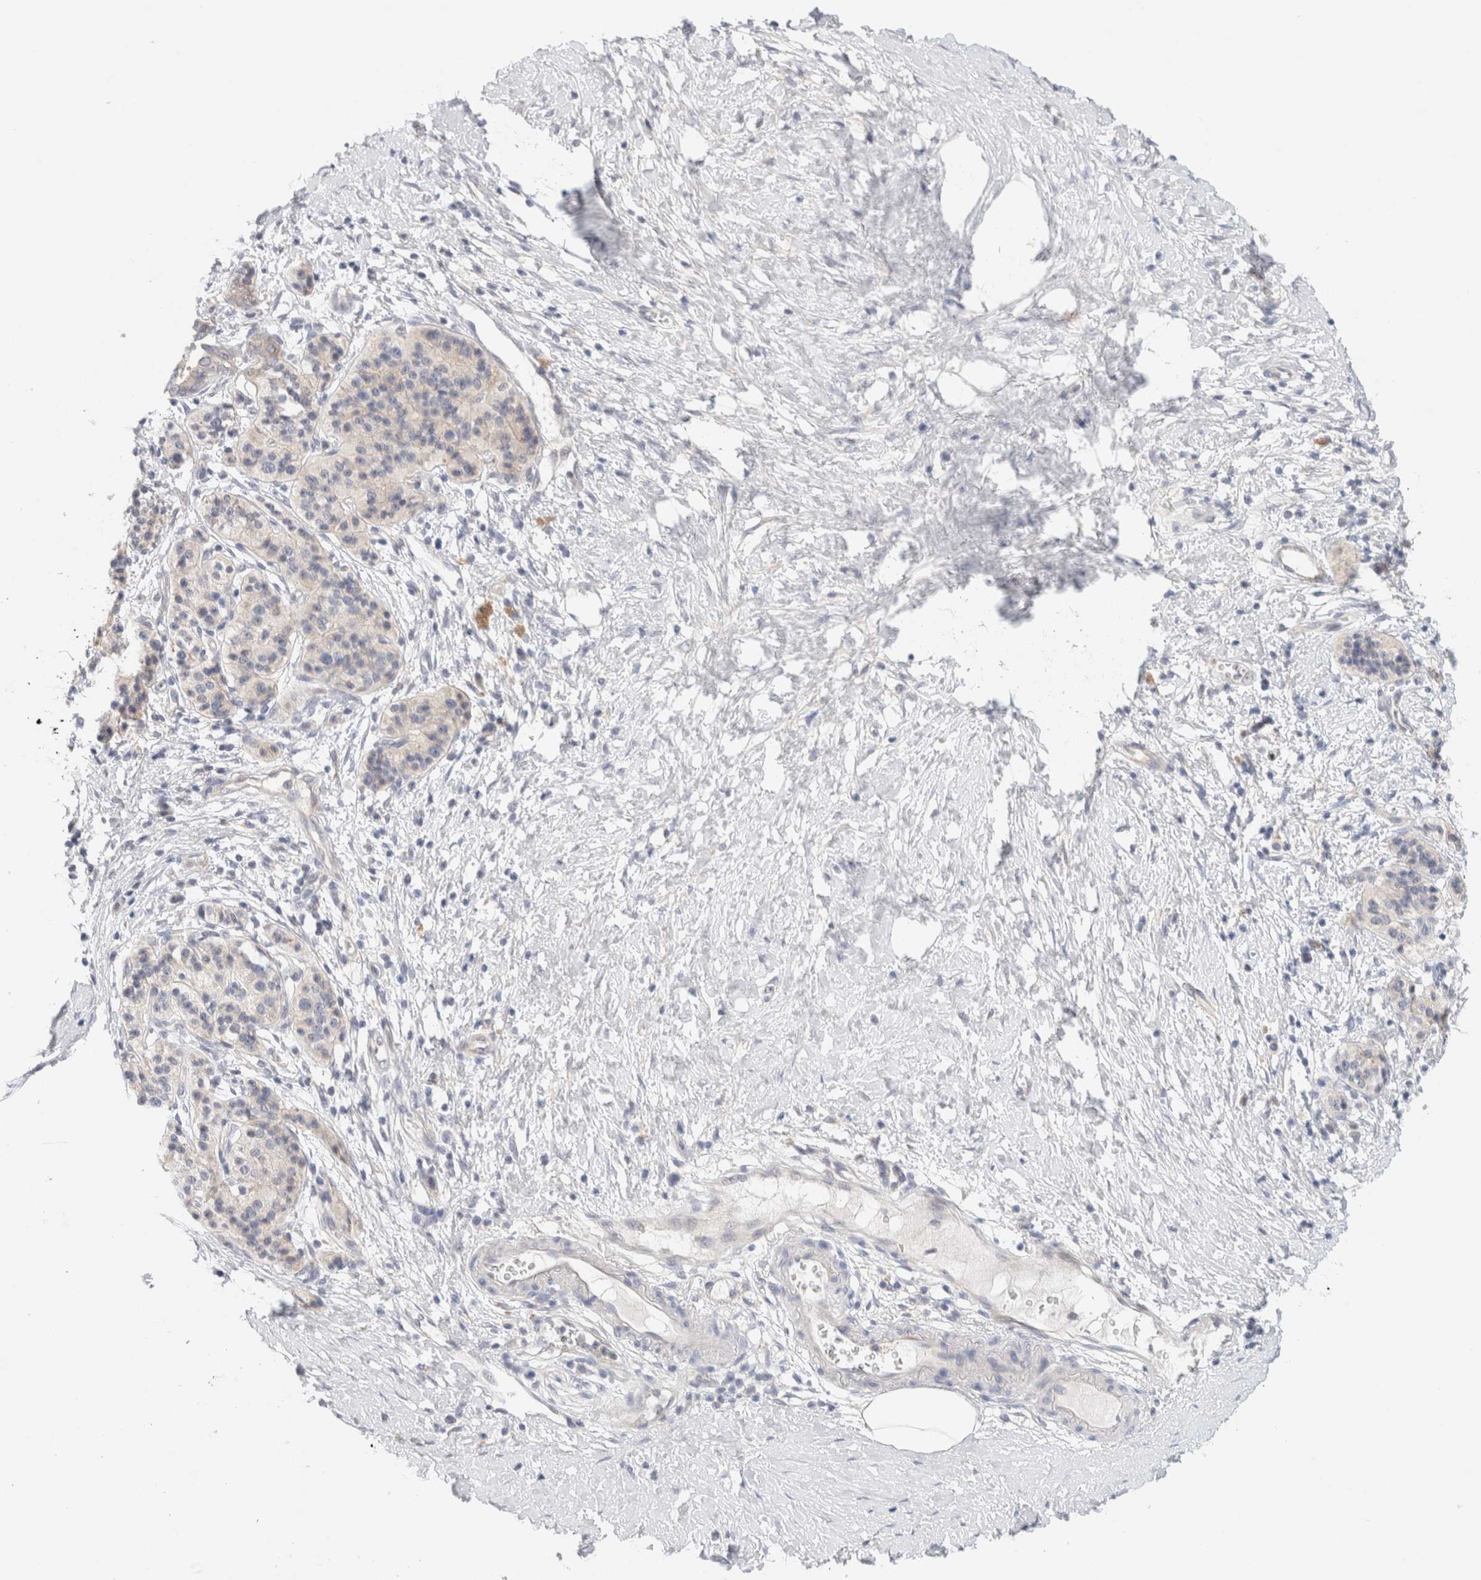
{"staining": {"intensity": "negative", "quantity": "none", "location": "none"}, "tissue": "pancreatic cancer", "cell_type": "Tumor cells", "image_type": "cancer", "snomed": [{"axis": "morphology", "description": "Adenocarcinoma, NOS"}, {"axis": "topography", "description": "Pancreas"}], "caption": "High power microscopy micrograph of an immunohistochemistry image of pancreatic cancer, revealing no significant staining in tumor cells. (DAB (3,3'-diaminobenzidine) immunohistochemistry (IHC) visualized using brightfield microscopy, high magnification).", "gene": "SDR16C5", "patient": {"sex": "male", "age": 50}}